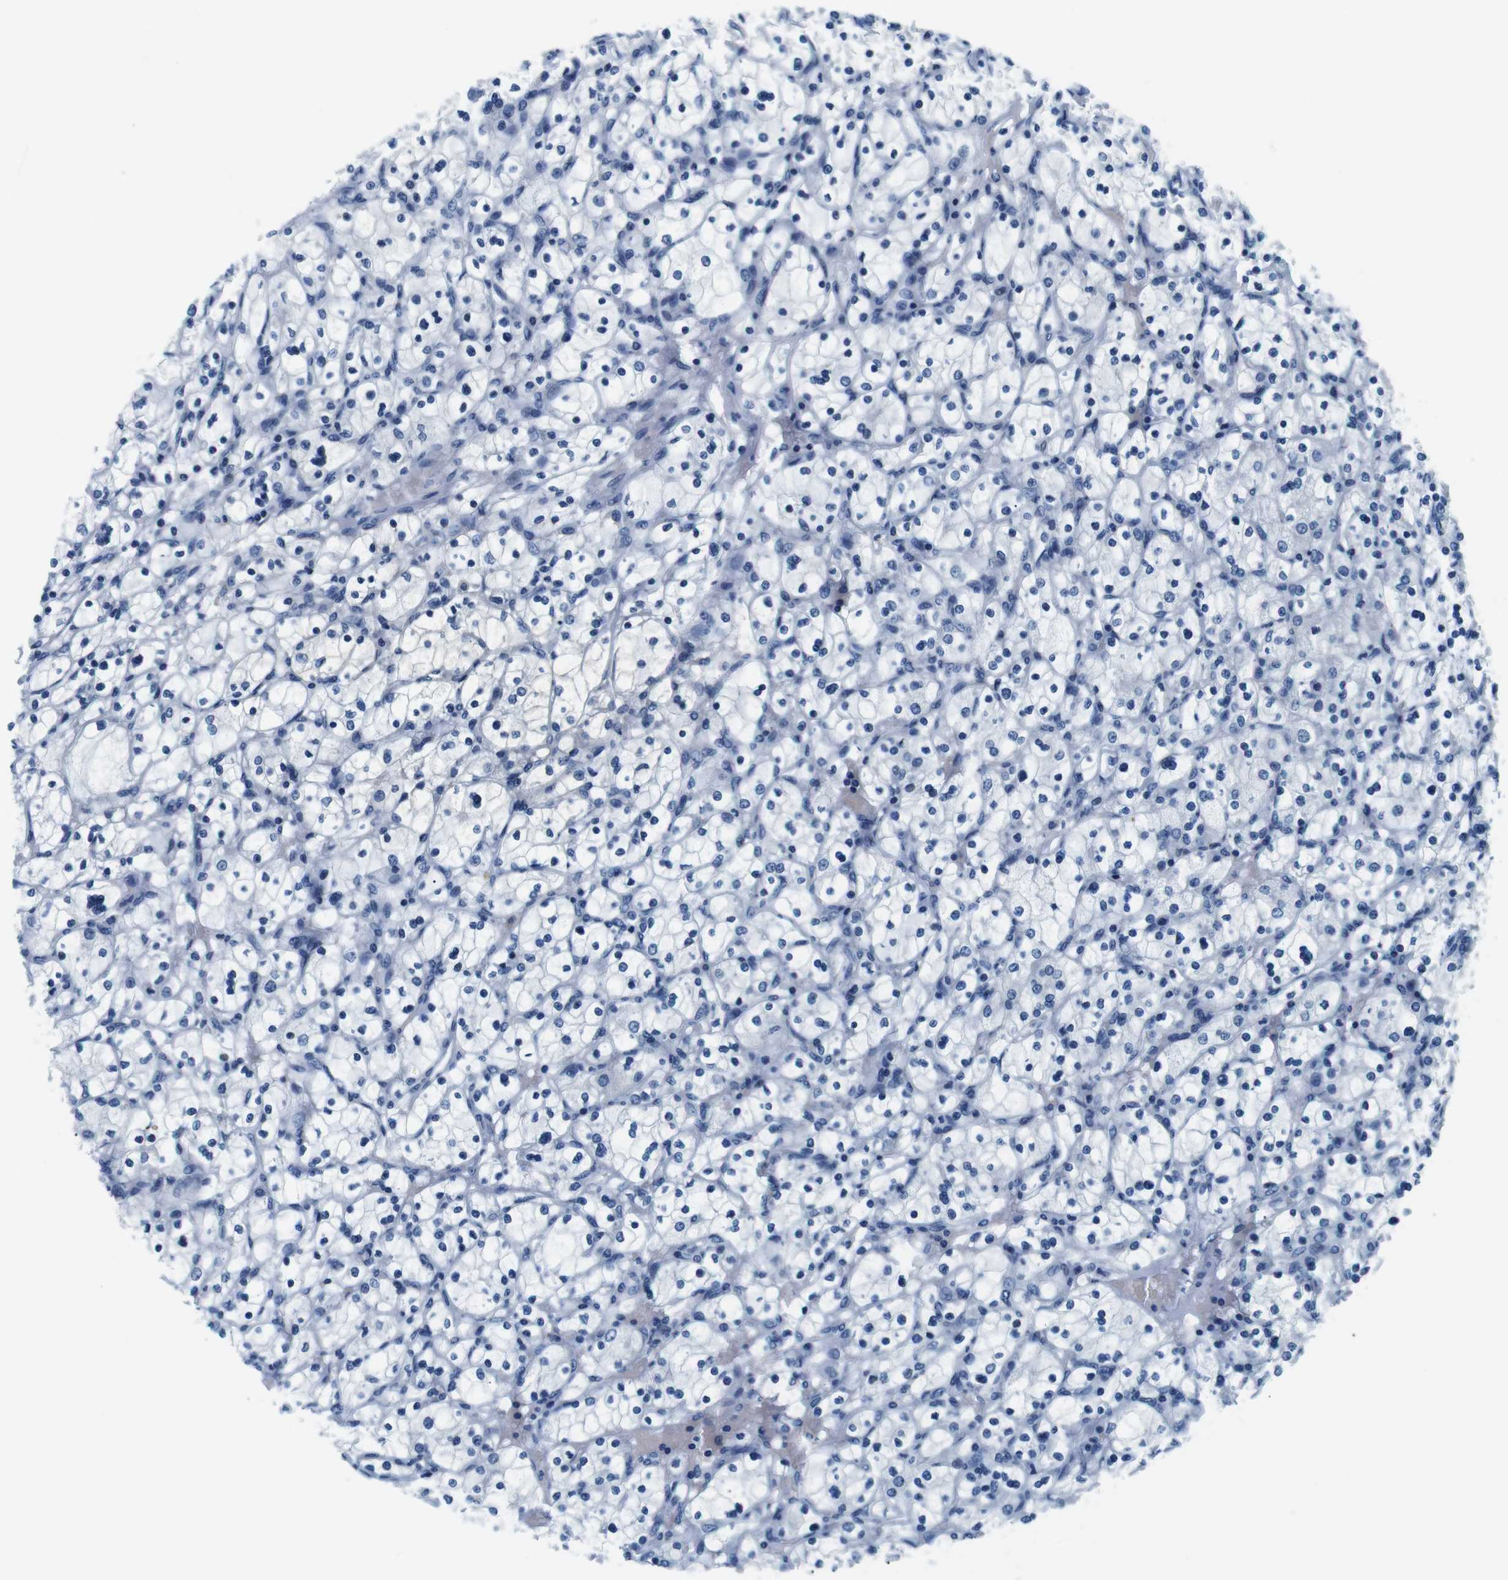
{"staining": {"intensity": "negative", "quantity": "none", "location": "none"}, "tissue": "renal cancer", "cell_type": "Tumor cells", "image_type": "cancer", "snomed": [{"axis": "morphology", "description": "Adenocarcinoma, NOS"}, {"axis": "topography", "description": "Kidney"}], "caption": "An image of human renal adenocarcinoma is negative for staining in tumor cells.", "gene": "GOLGA2", "patient": {"sex": "female", "age": 83}}